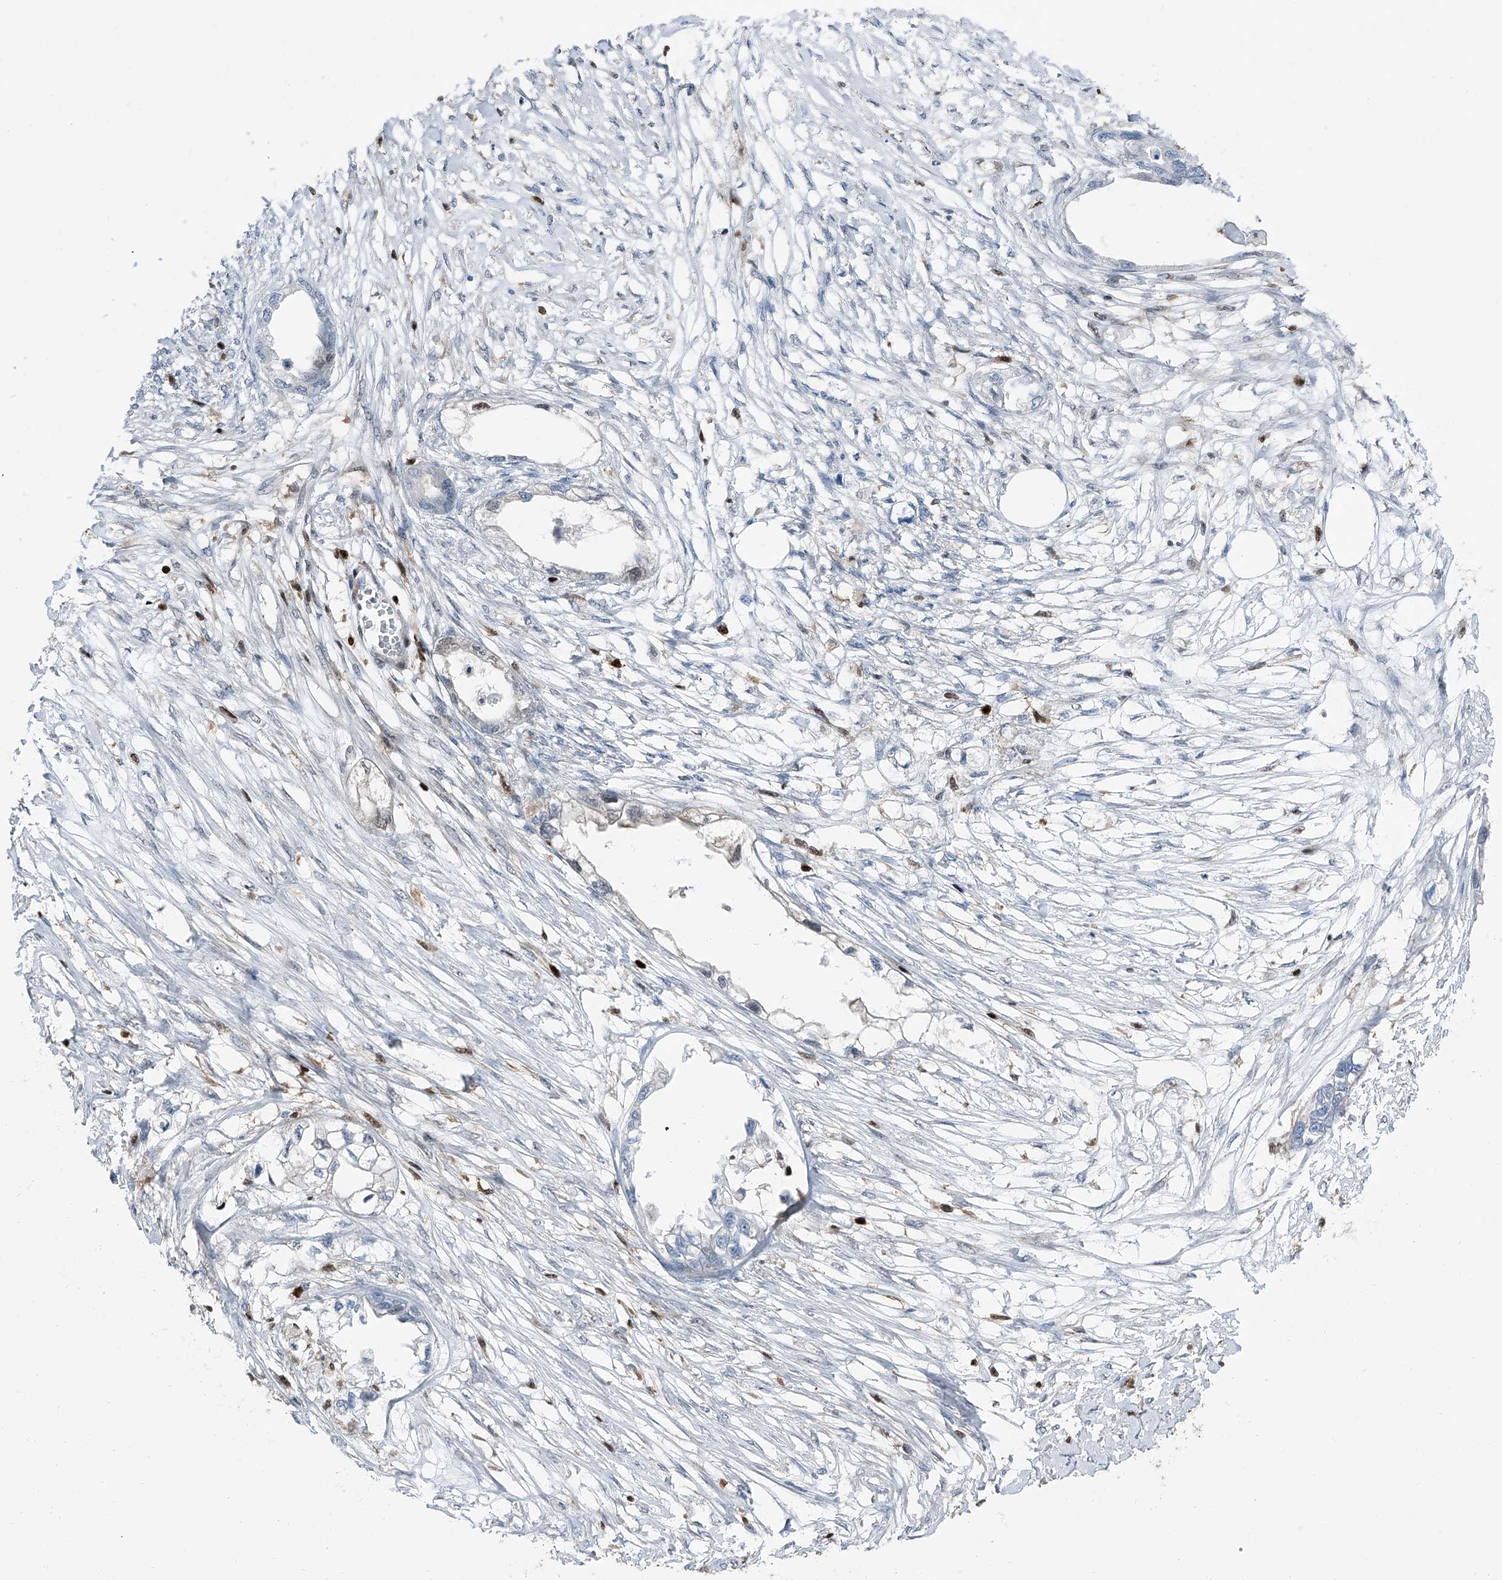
{"staining": {"intensity": "weak", "quantity": "<25%", "location": "nuclear"}, "tissue": "endometrial cancer", "cell_type": "Tumor cells", "image_type": "cancer", "snomed": [{"axis": "morphology", "description": "Adenocarcinoma, NOS"}, {"axis": "morphology", "description": "Adenocarcinoma, metastatic, NOS"}, {"axis": "topography", "description": "Adipose tissue"}, {"axis": "topography", "description": "Endometrium"}], "caption": "This photomicrograph is of adenocarcinoma (endometrial) stained with IHC to label a protein in brown with the nuclei are counter-stained blue. There is no expression in tumor cells.", "gene": "PSMB10", "patient": {"sex": "female", "age": 67}}